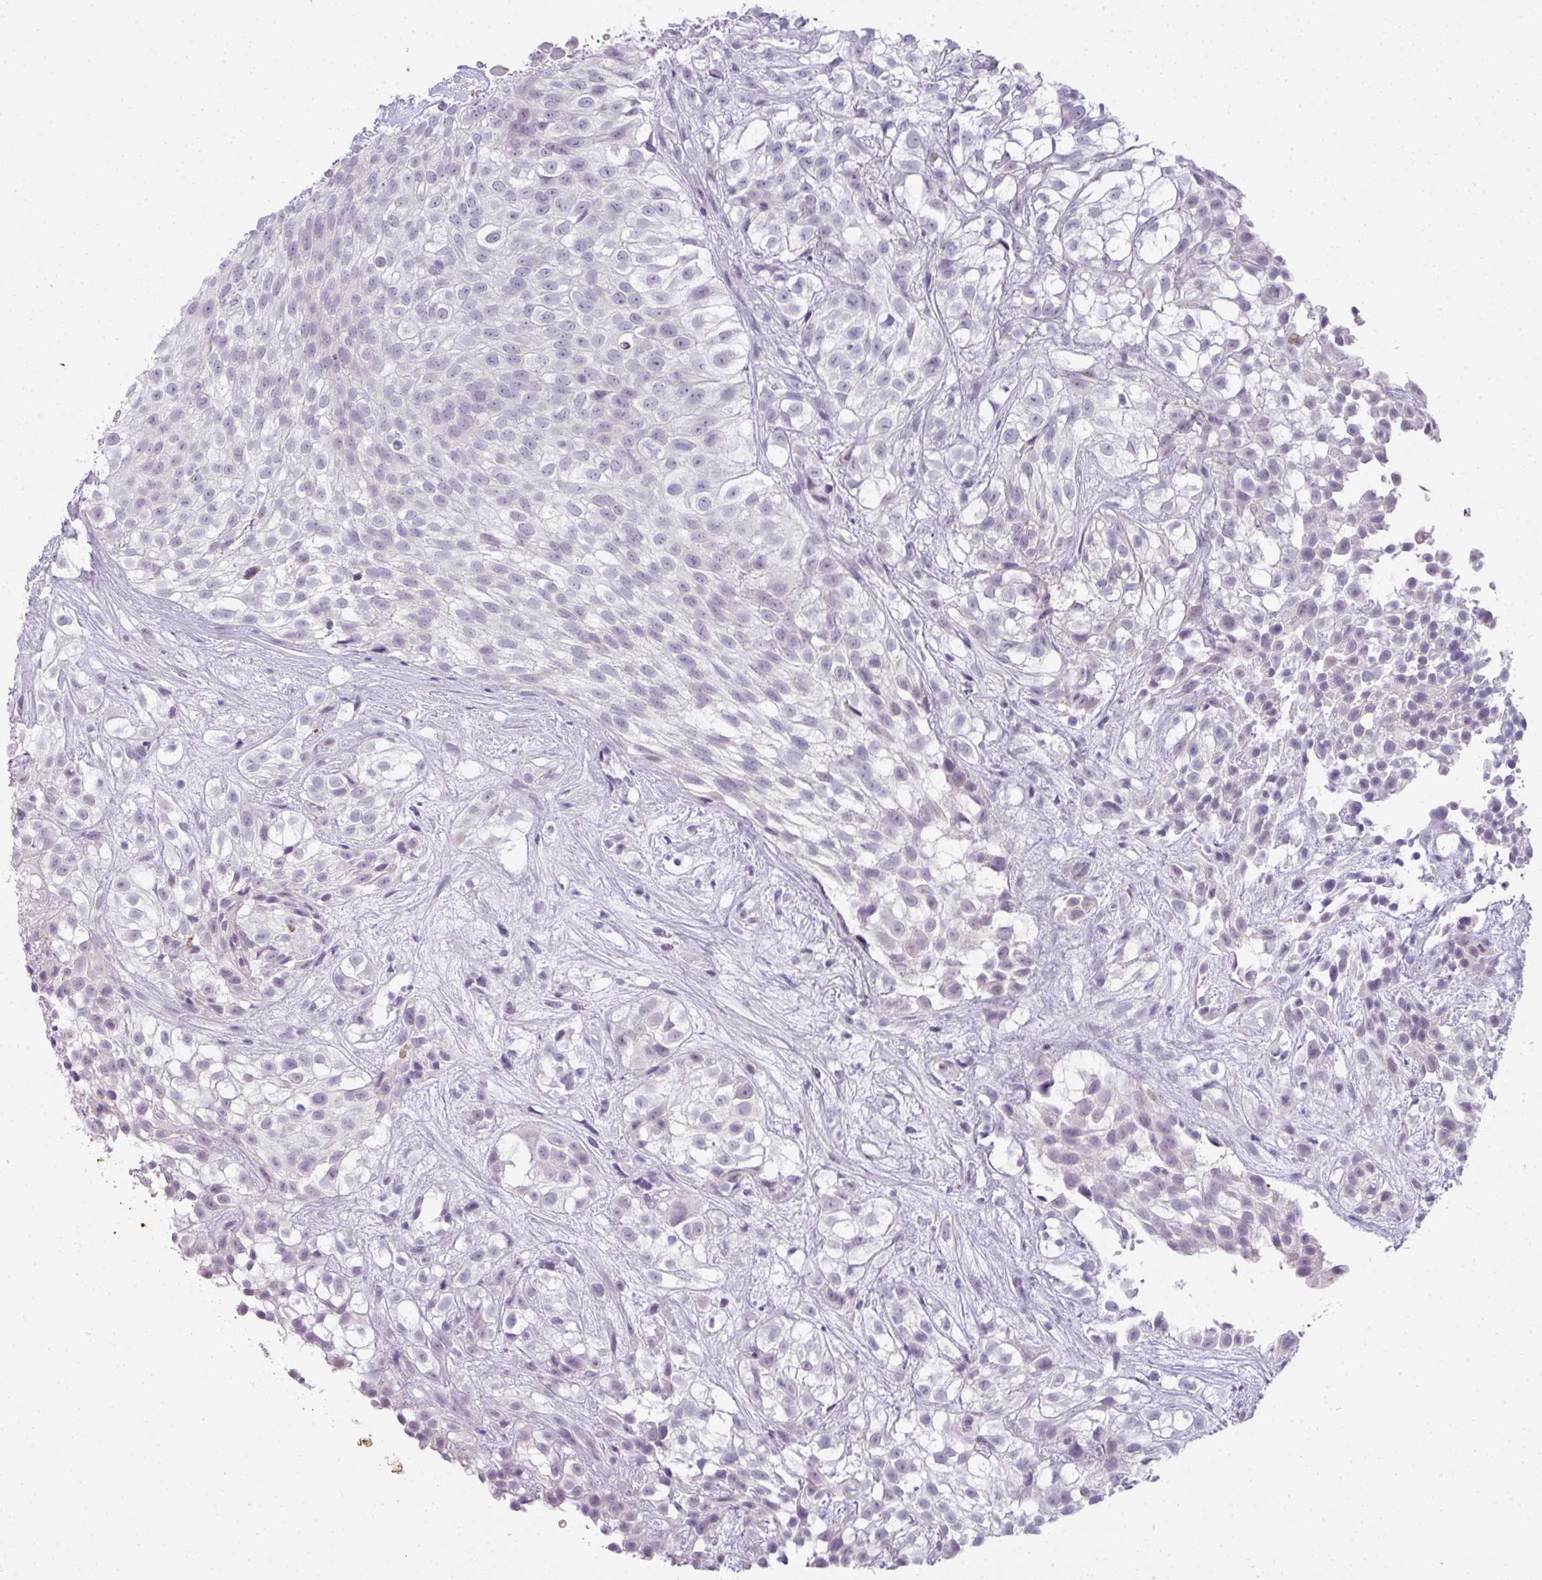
{"staining": {"intensity": "negative", "quantity": "none", "location": "none"}, "tissue": "urothelial cancer", "cell_type": "Tumor cells", "image_type": "cancer", "snomed": [{"axis": "morphology", "description": "Urothelial carcinoma, High grade"}, {"axis": "topography", "description": "Urinary bladder"}], "caption": "This is an immunohistochemistry (IHC) photomicrograph of human urothelial cancer. There is no expression in tumor cells.", "gene": "RBMY1F", "patient": {"sex": "male", "age": 56}}